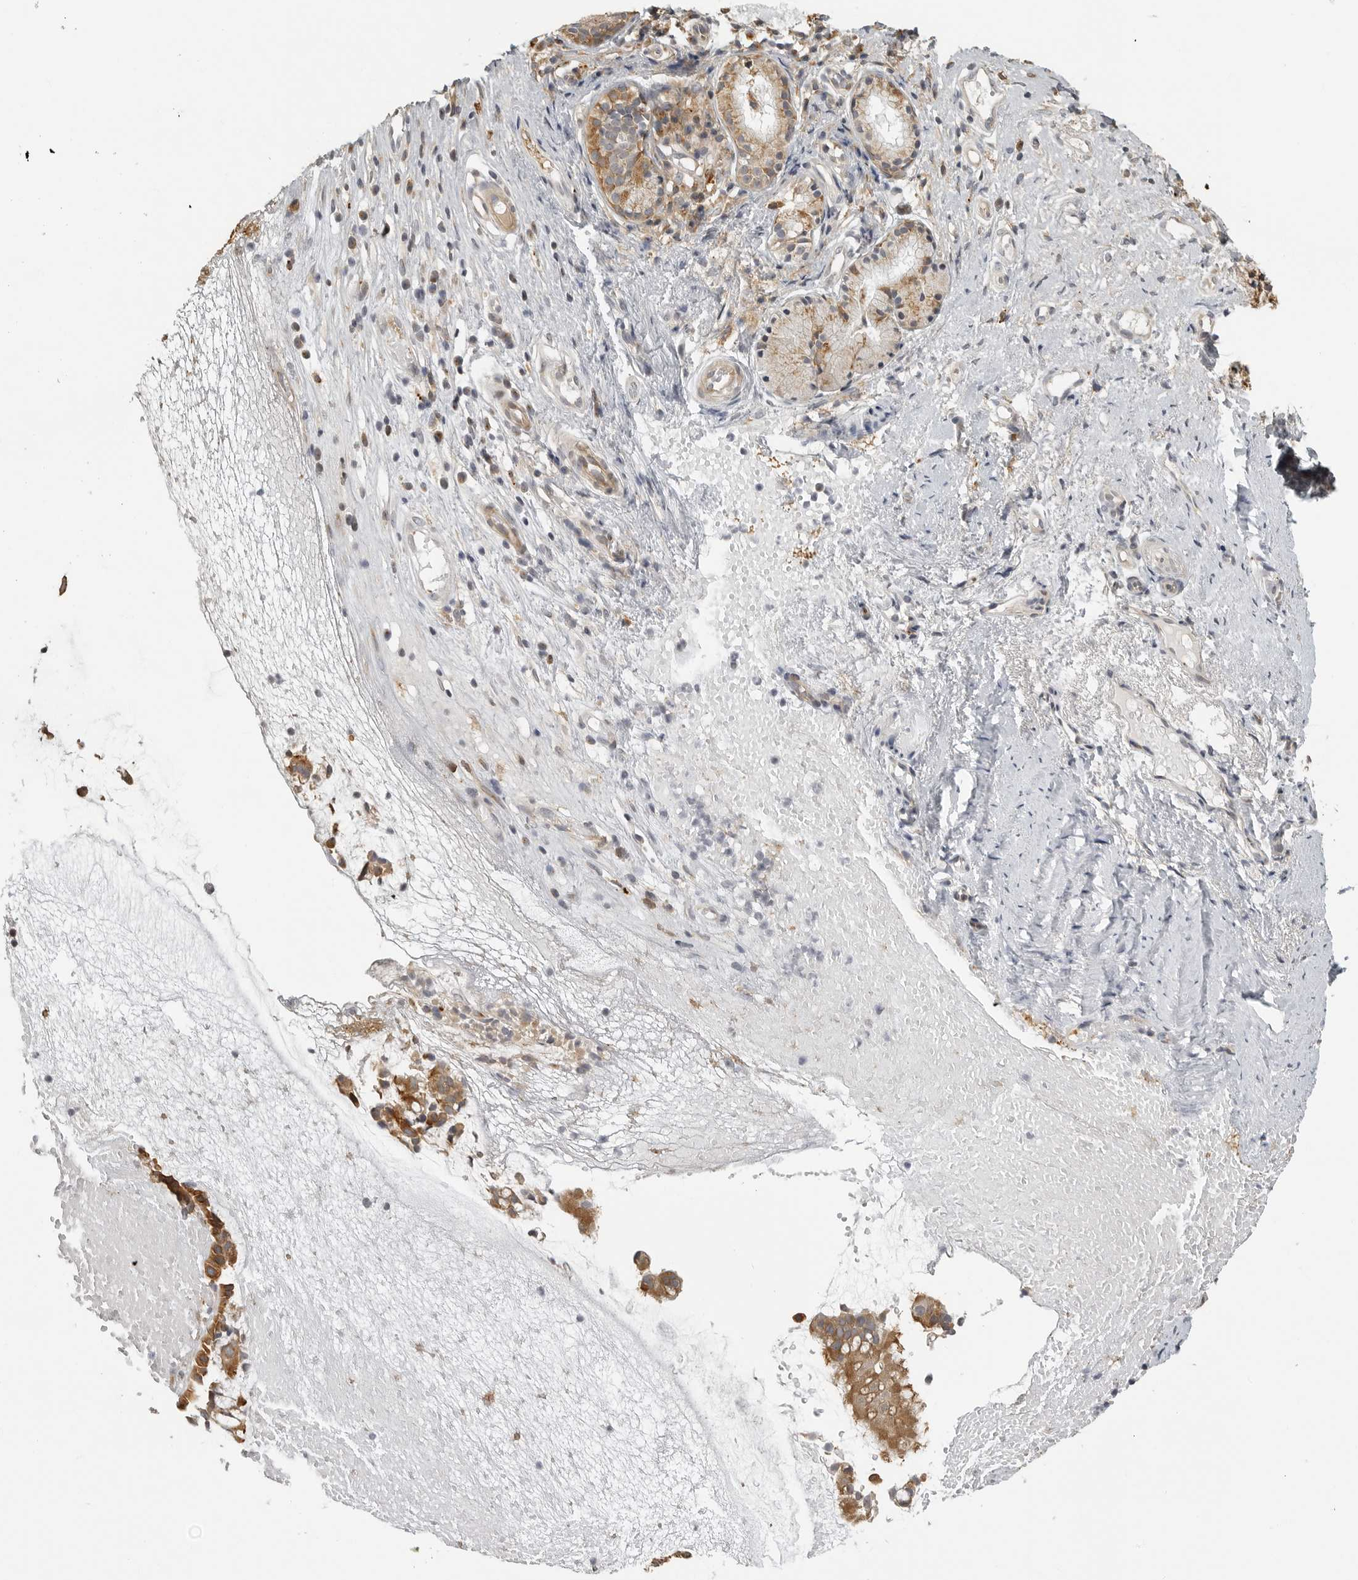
{"staining": {"intensity": "moderate", "quantity": ">75%", "location": "cytoplasmic/membranous"}, "tissue": "nasopharynx", "cell_type": "Respiratory epithelial cells", "image_type": "normal", "snomed": [{"axis": "morphology", "description": "Normal tissue, NOS"}, {"axis": "topography", "description": "Nasopharynx"}], "caption": "The photomicrograph reveals a brown stain indicating the presence of a protein in the cytoplasmic/membranous of respiratory epithelial cells in nasopharynx.", "gene": "IDO1", "patient": {"sex": "female", "age": 39}}